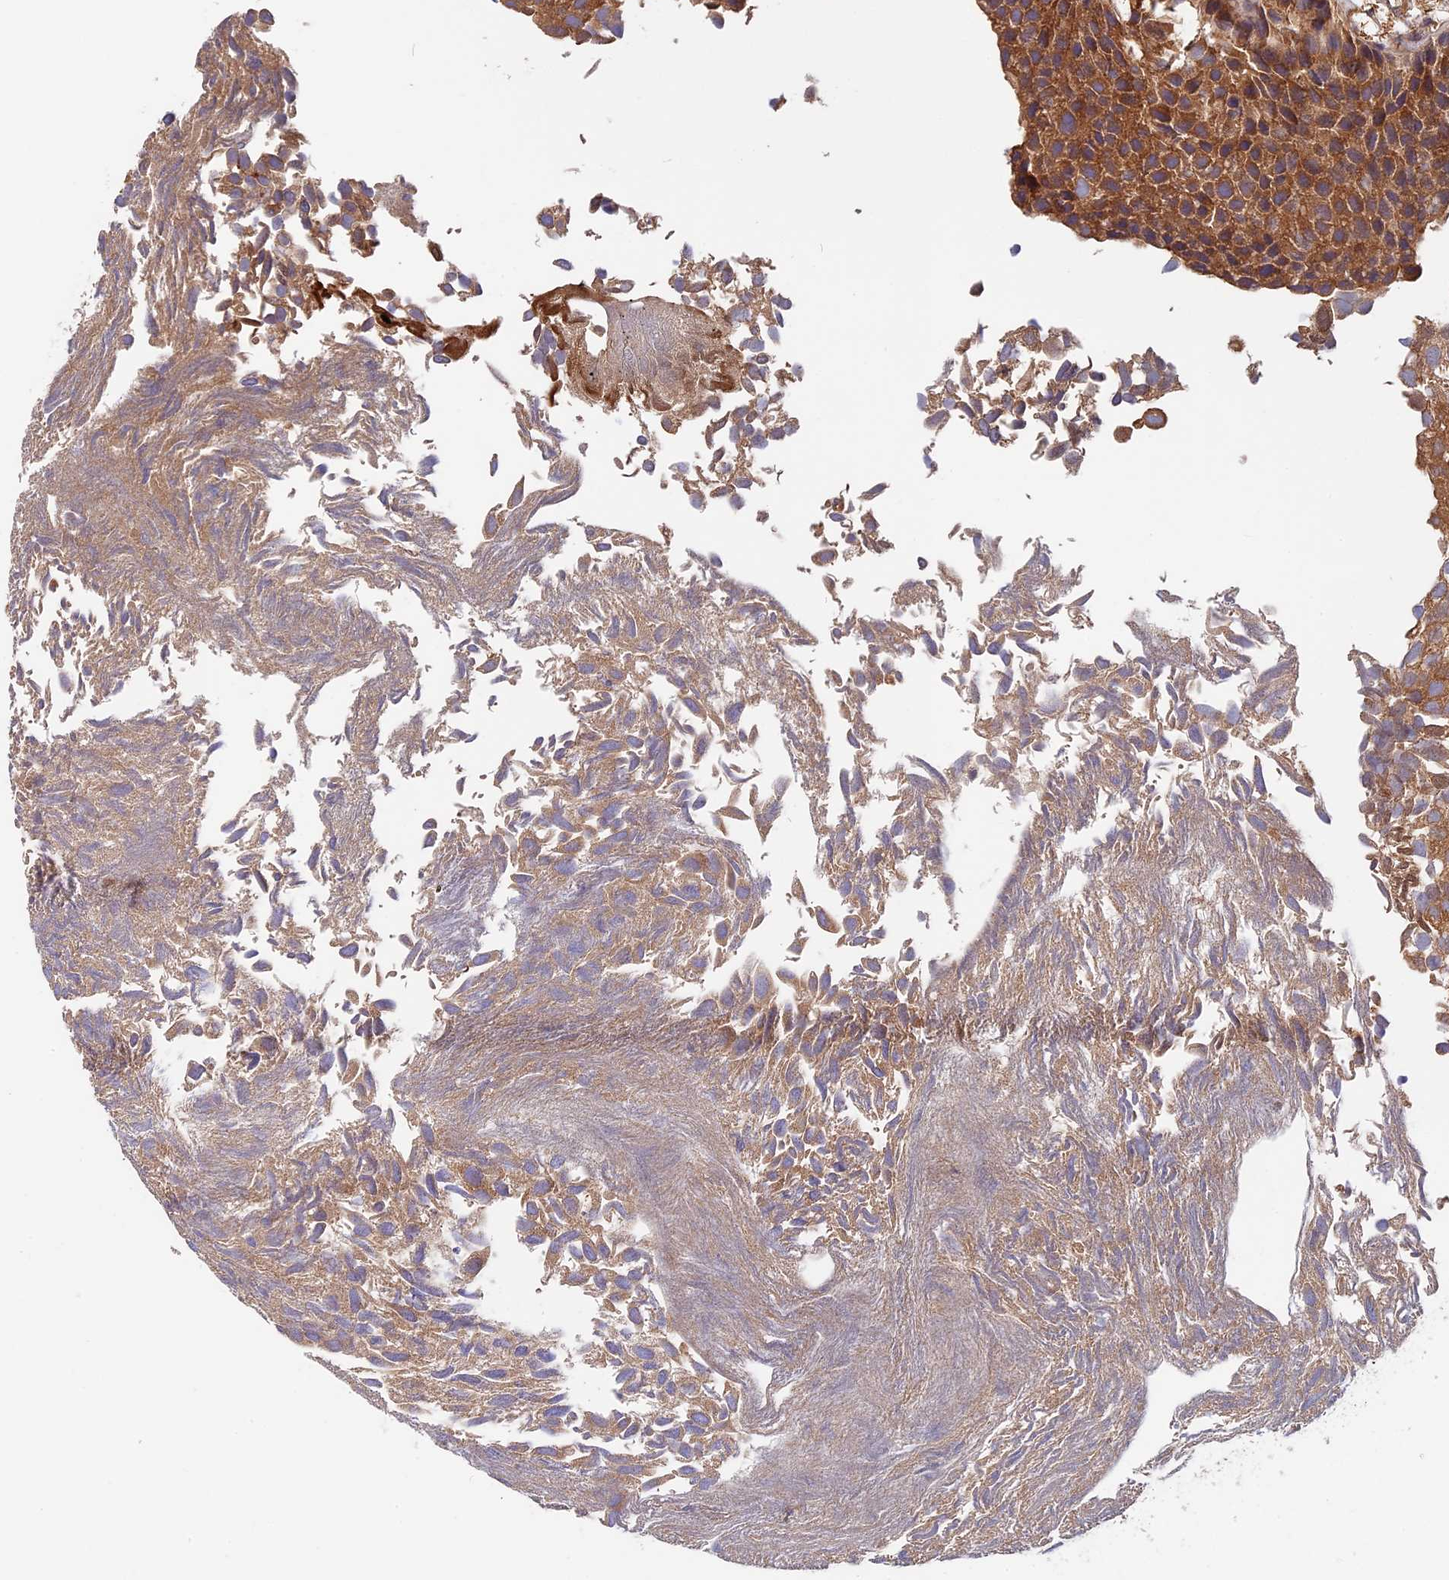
{"staining": {"intensity": "strong", "quantity": ">75%", "location": "cytoplasmic/membranous"}, "tissue": "urothelial cancer", "cell_type": "Tumor cells", "image_type": "cancer", "snomed": [{"axis": "morphology", "description": "Urothelial carcinoma, Low grade"}, {"axis": "topography", "description": "Urinary bladder"}], "caption": "IHC of human urothelial cancer shows high levels of strong cytoplasmic/membranous positivity in about >75% of tumor cells.", "gene": "MYO9B", "patient": {"sex": "male", "age": 89}}